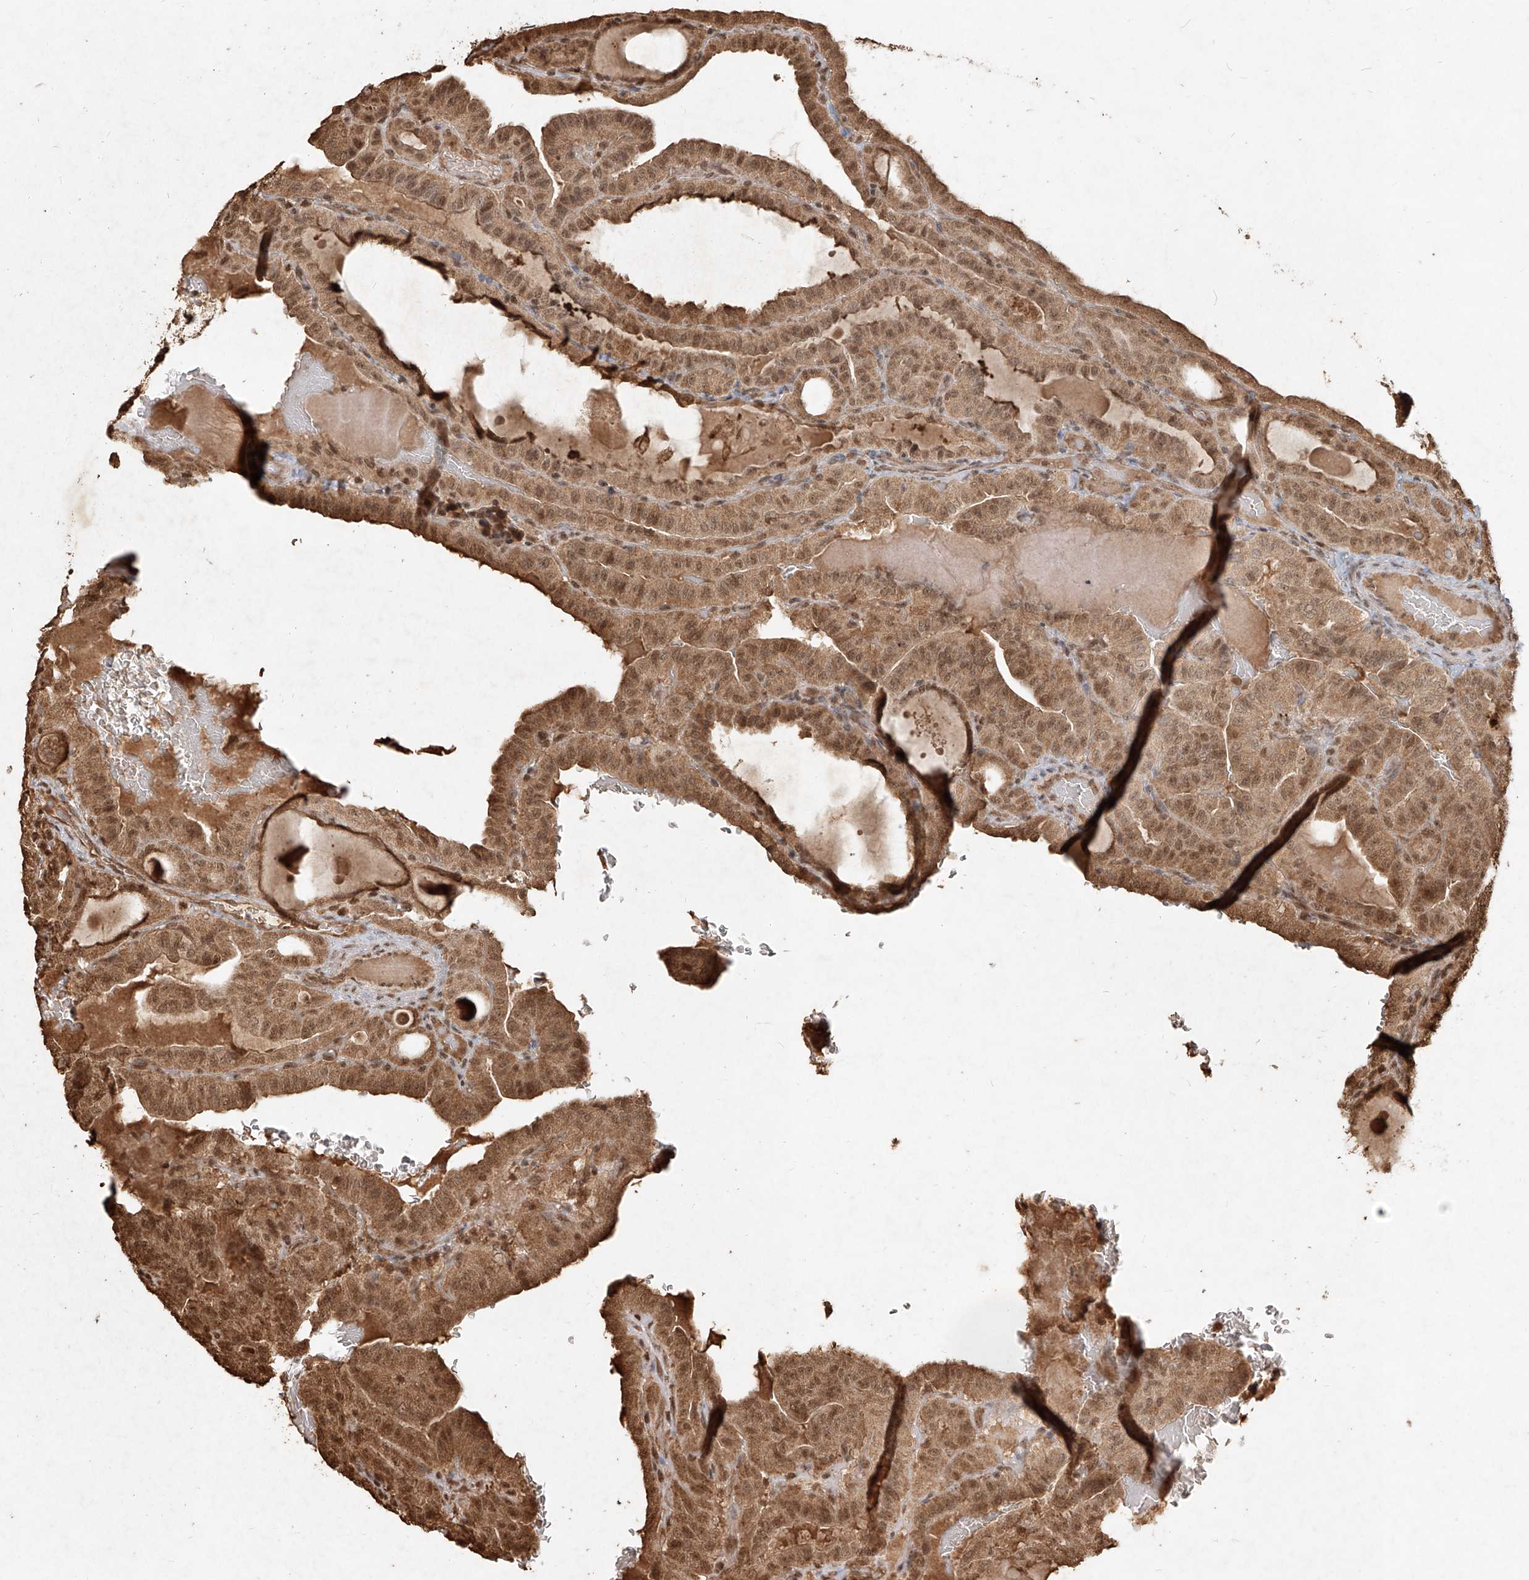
{"staining": {"intensity": "moderate", "quantity": ">75%", "location": "cytoplasmic/membranous,nuclear"}, "tissue": "thyroid cancer", "cell_type": "Tumor cells", "image_type": "cancer", "snomed": [{"axis": "morphology", "description": "Papillary adenocarcinoma, NOS"}, {"axis": "topography", "description": "Thyroid gland"}], "caption": "Immunohistochemistry photomicrograph of papillary adenocarcinoma (thyroid) stained for a protein (brown), which demonstrates medium levels of moderate cytoplasmic/membranous and nuclear staining in about >75% of tumor cells.", "gene": "UBE2K", "patient": {"sex": "male", "age": 77}}